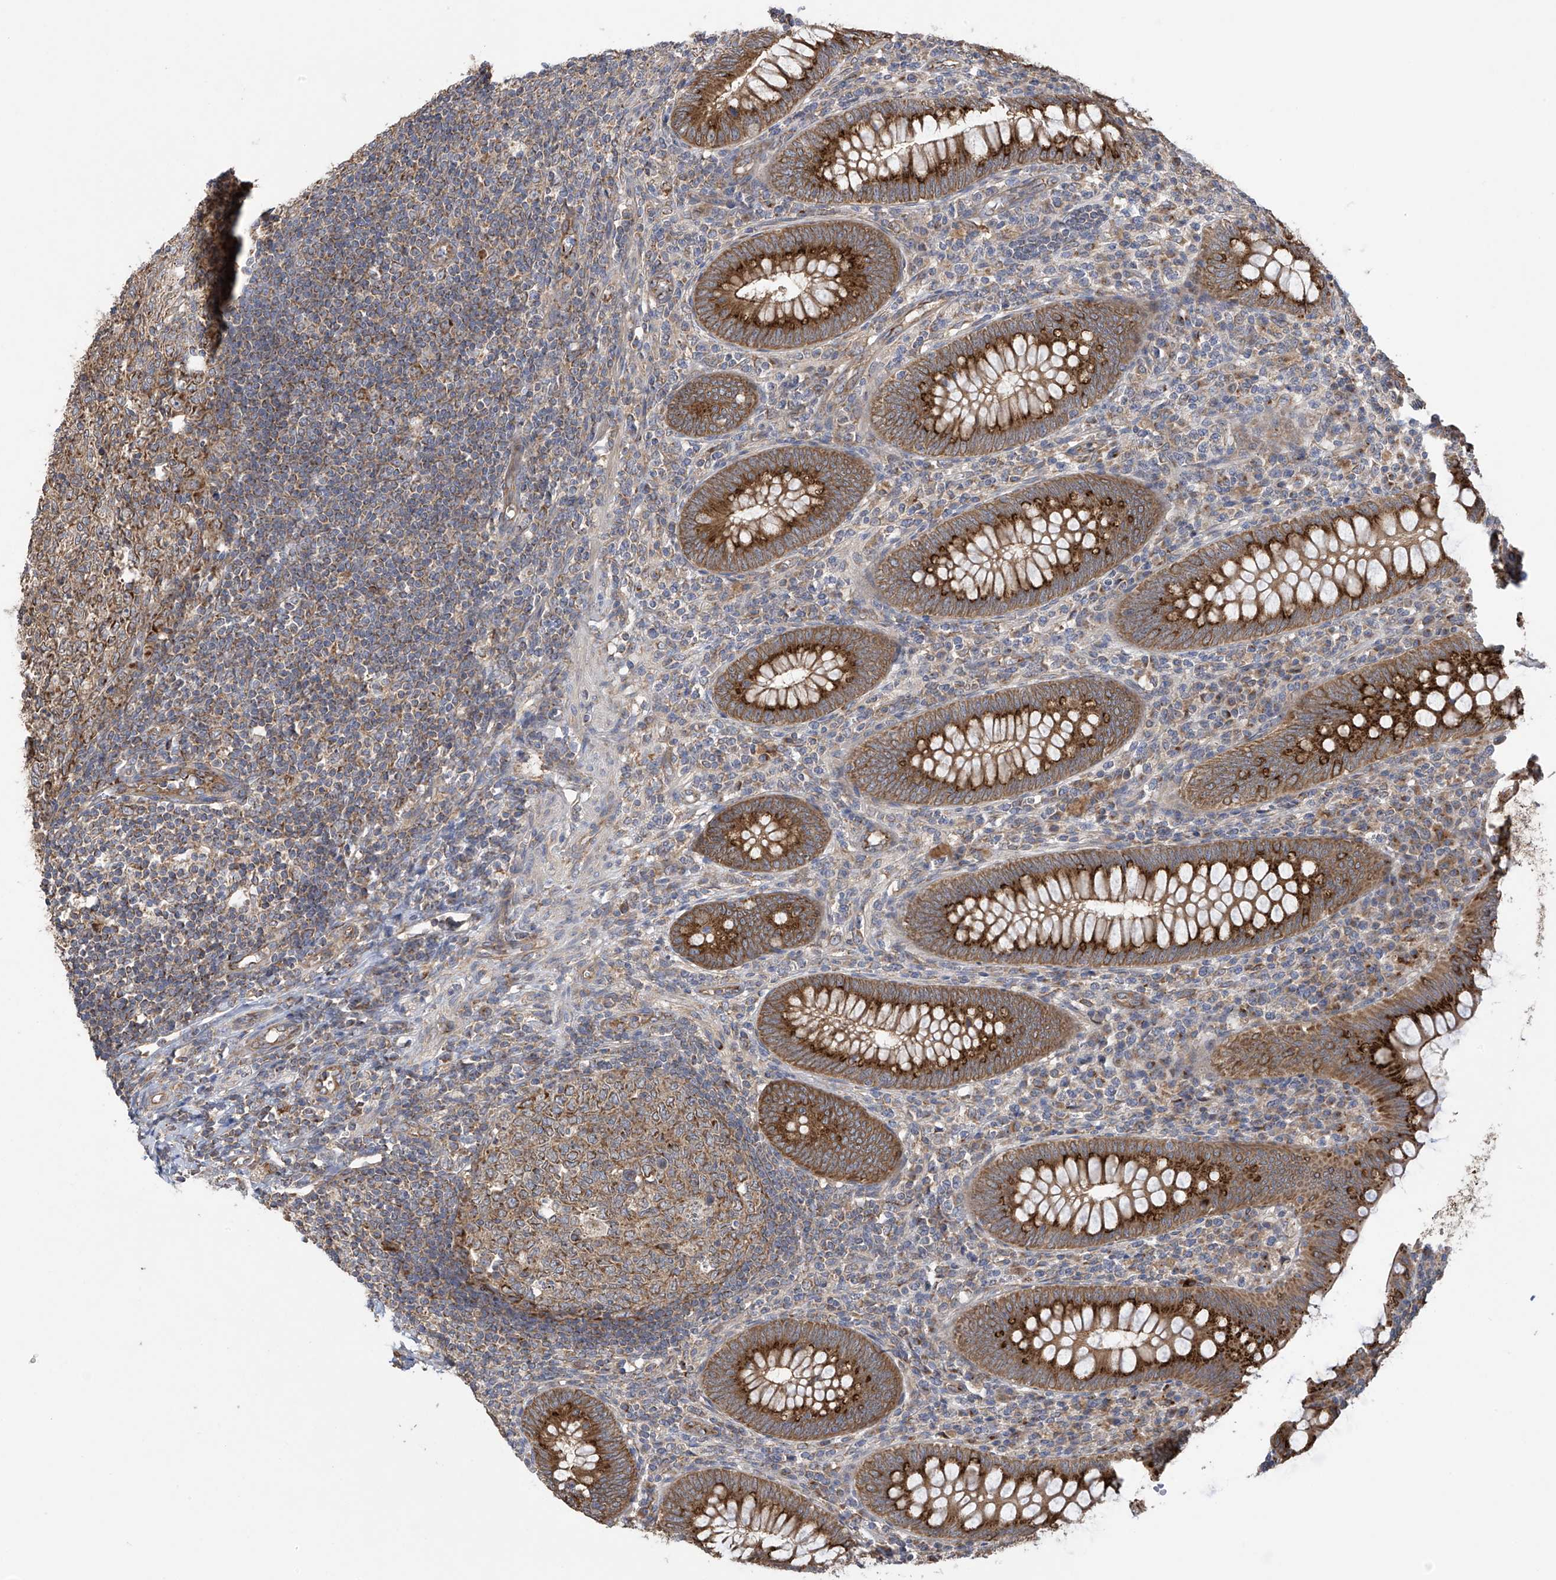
{"staining": {"intensity": "strong", "quantity": ">75%", "location": "cytoplasmic/membranous"}, "tissue": "appendix", "cell_type": "Glandular cells", "image_type": "normal", "snomed": [{"axis": "morphology", "description": "Normal tissue, NOS"}, {"axis": "topography", "description": "Appendix"}], "caption": "High-magnification brightfield microscopy of benign appendix stained with DAB (brown) and counterstained with hematoxylin (blue). glandular cells exhibit strong cytoplasmic/membranous staining is seen in about>75% of cells.", "gene": "PNPT1", "patient": {"sex": "male", "age": 14}}